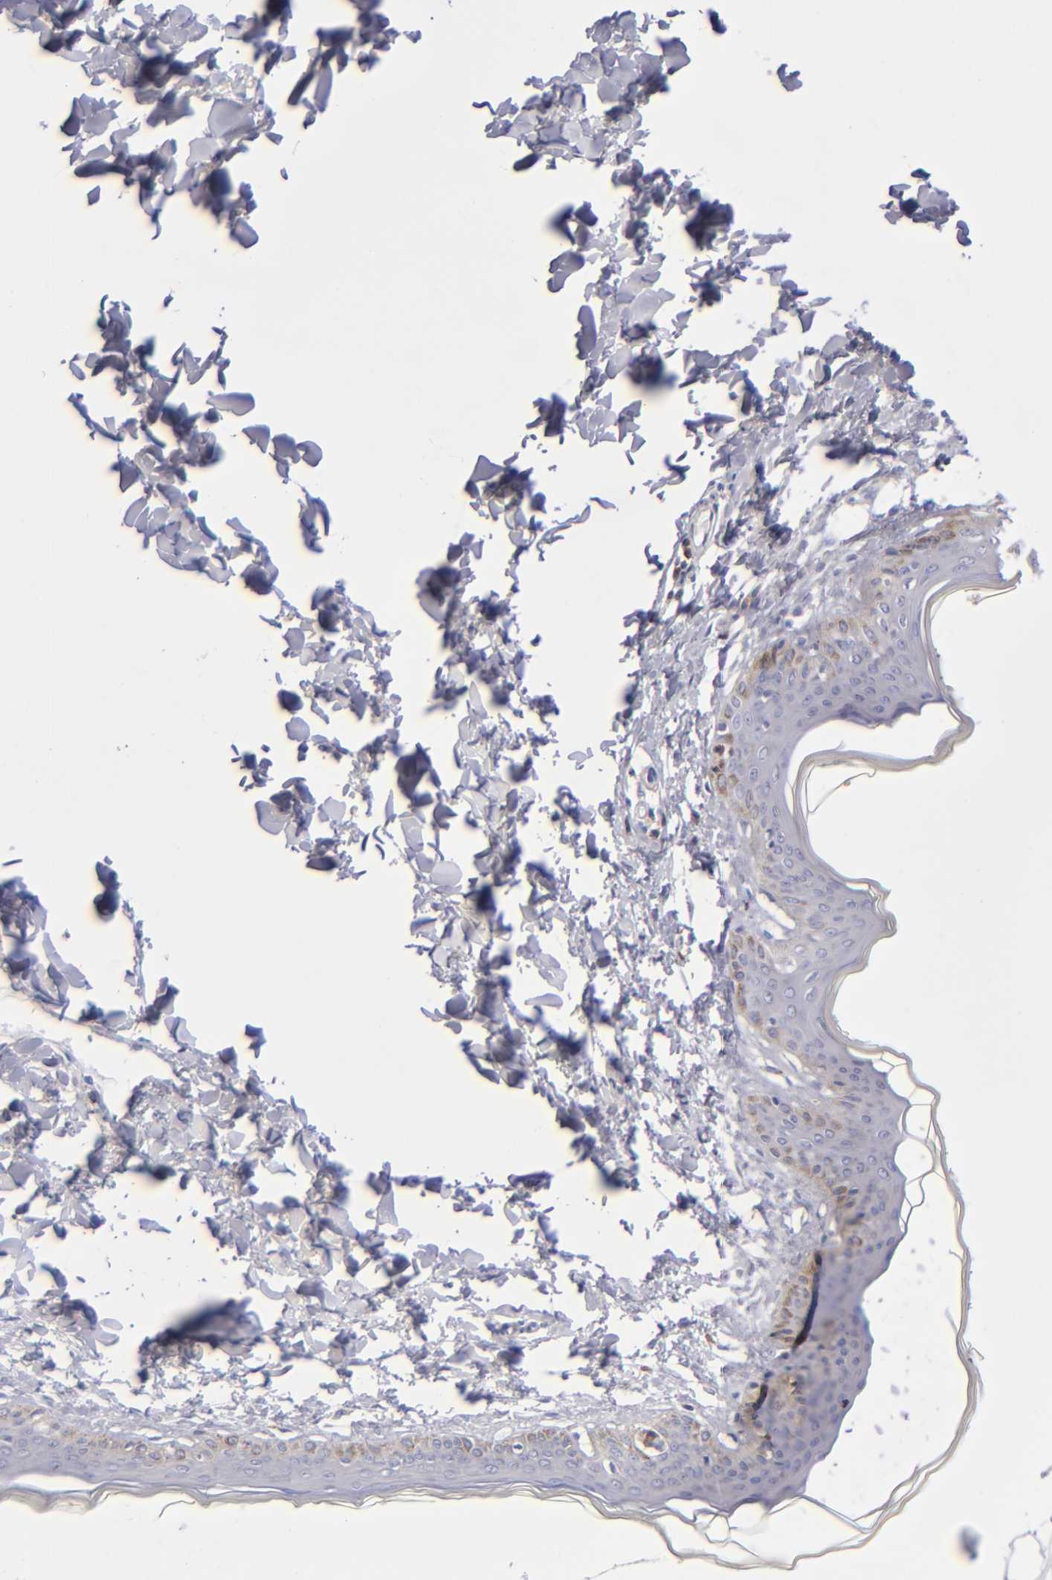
{"staining": {"intensity": "negative", "quantity": "none", "location": "none"}, "tissue": "skin", "cell_type": "Fibroblasts", "image_type": "normal", "snomed": [{"axis": "morphology", "description": "Normal tissue, NOS"}, {"axis": "topography", "description": "Skin"}], "caption": "Immunohistochemical staining of unremarkable human skin exhibits no significant positivity in fibroblasts.", "gene": "CD2", "patient": {"sex": "female", "age": 17}}